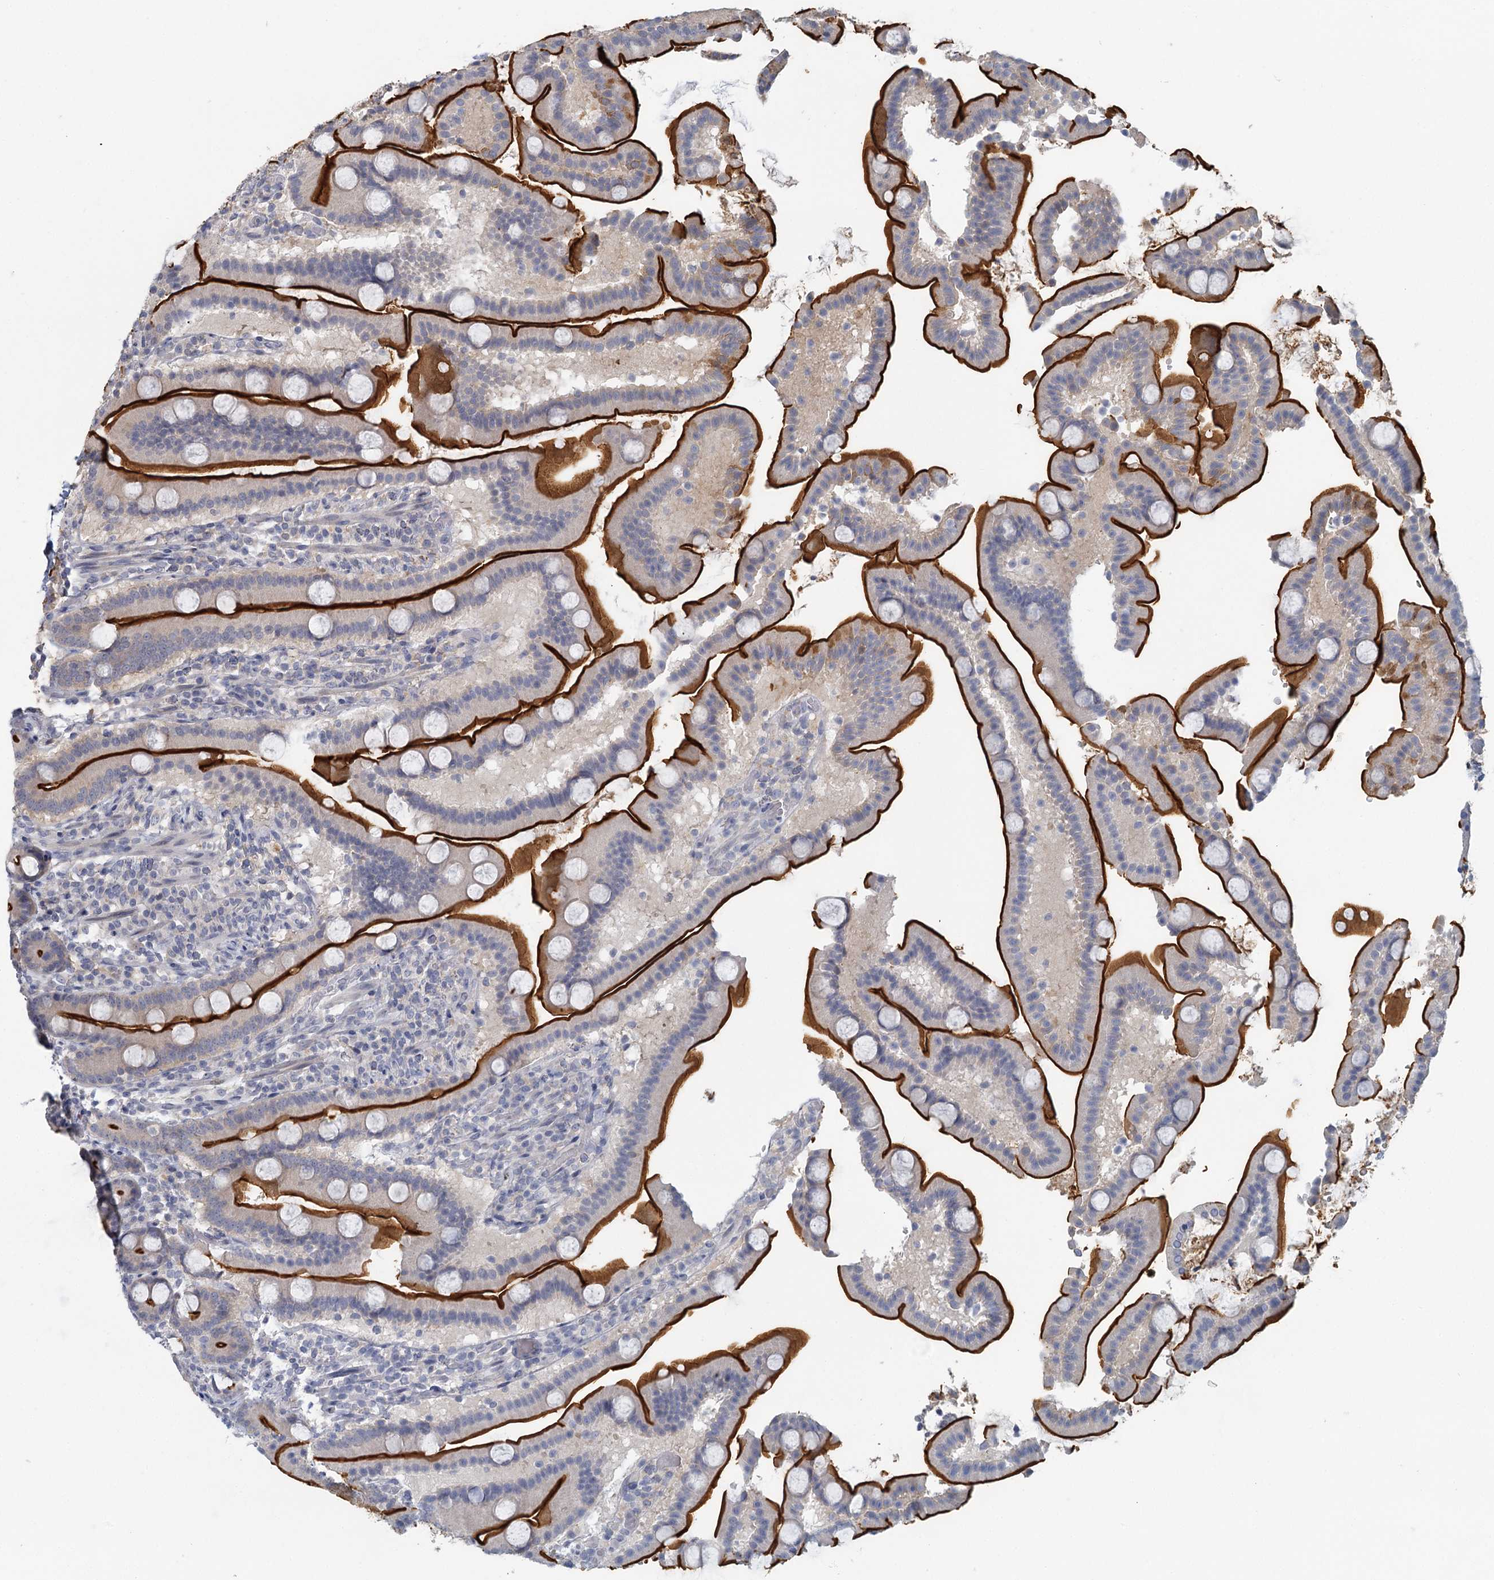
{"staining": {"intensity": "strong", "quantity": "25%-75%", "location": "cytoplasmic/membranous"}, "tissue": "duodenum", "cell_type": "Glandular cells", "image_type": "normal", "snomed": [{"axis": "morphology", "description": "Normal tissue, NOS"}, {"axis": "topography", "description": "Duodenum"}], "caption": "A histopathology image showing strong cytoplasmic/membranous expression in about 25%-75% of glandular cells in normal duodenum, as visualized by brown immunohistochemical staining.", "gene": "MYO7B", "patient": {"sex": "male", "age": 55}}